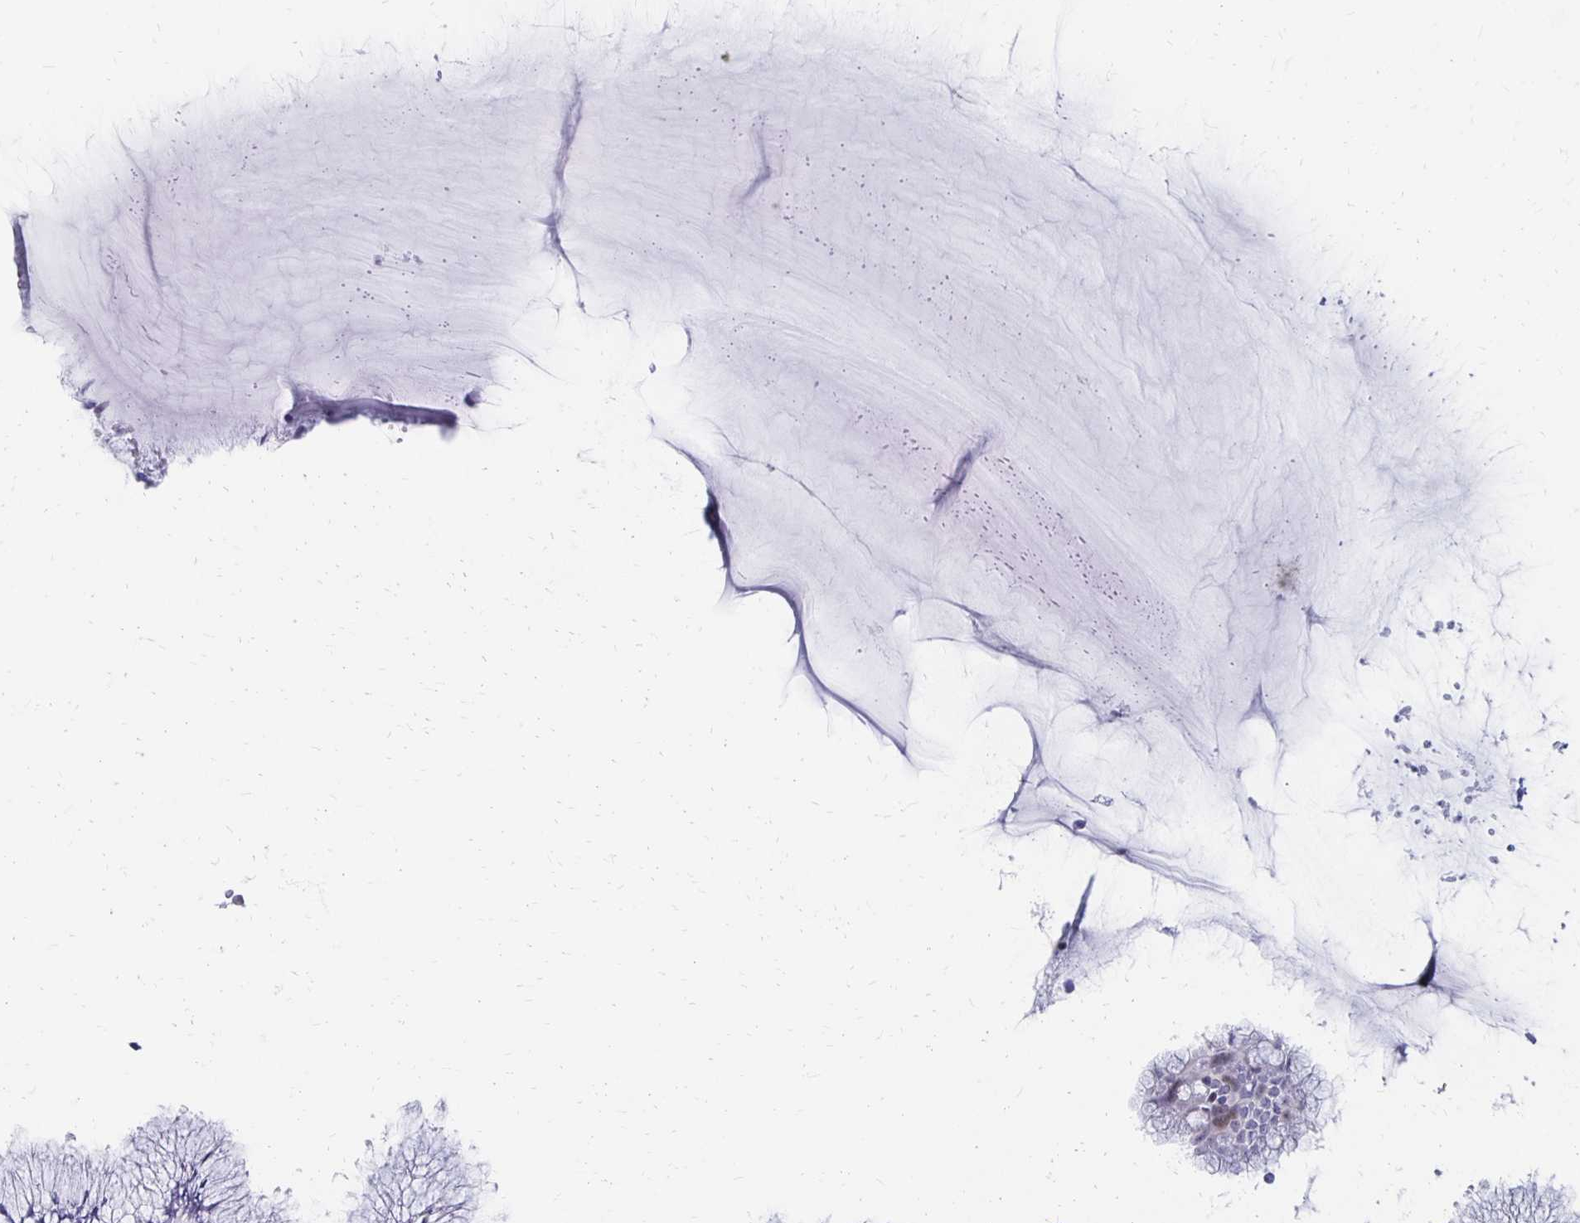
{"staining": {"intensity": "negative", "quantity": "none", "location": "none"}, "tissue": "cervix", "cell_type": "Glandular cells", "image_type": "normal", "snomed": [{"axis": "morphology", "description": "Normal tissue, NOS"}, {"axis": "topography", "description": "Cervix"}], "caption": "High power microscopy histopathology image of an immunohistochemistry micrograph of normal cervix, revealing no significant expression in glandular cells.", "gene": "SYT2", "patient": {"sex": "female", "age": 37}}